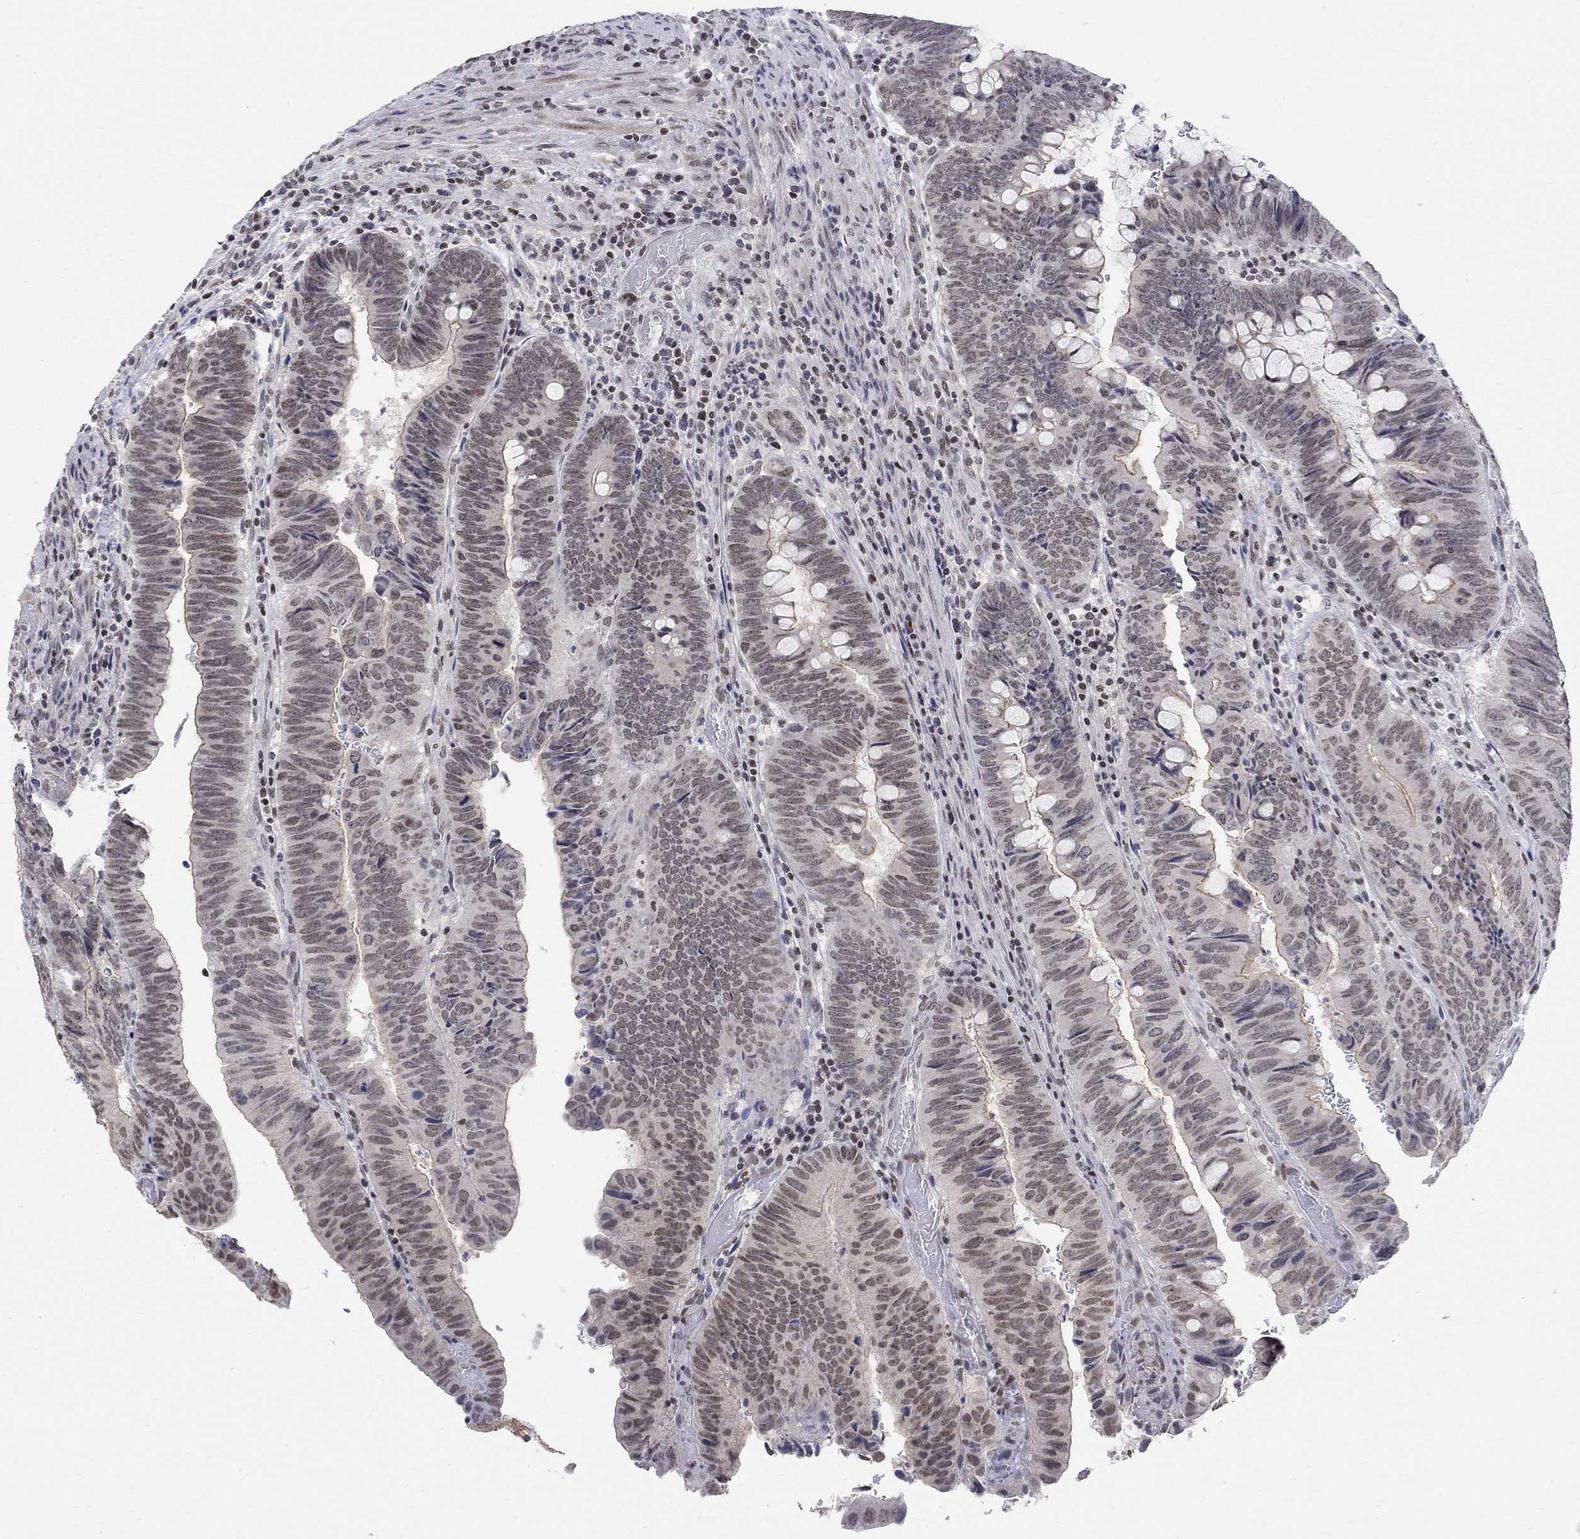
{"staining": {"intensity": "moderate", "quantity": "<25%", "location": "cytoplasmic/membranous,nuclear"}, "tissue": "colorectal cancer", "cell_type": "Tumor cells", "image_type": "cancer", "snomed": [{"axis": "morphology", "description": "Normal tissue, NOS"}, {"axis": "morphology", "description": "Adenocarcinoma, NOS"}, {"axis": "topography", "description": "Rectum"}], "caption": "Moderate cytoplasmic/membranous and nuclear expression is seen in approximately <25% of tumor cells in adenocarcinoma (colorectal).", "gene": "KLF12", "patient": {"sex": "male", "age": 92}}